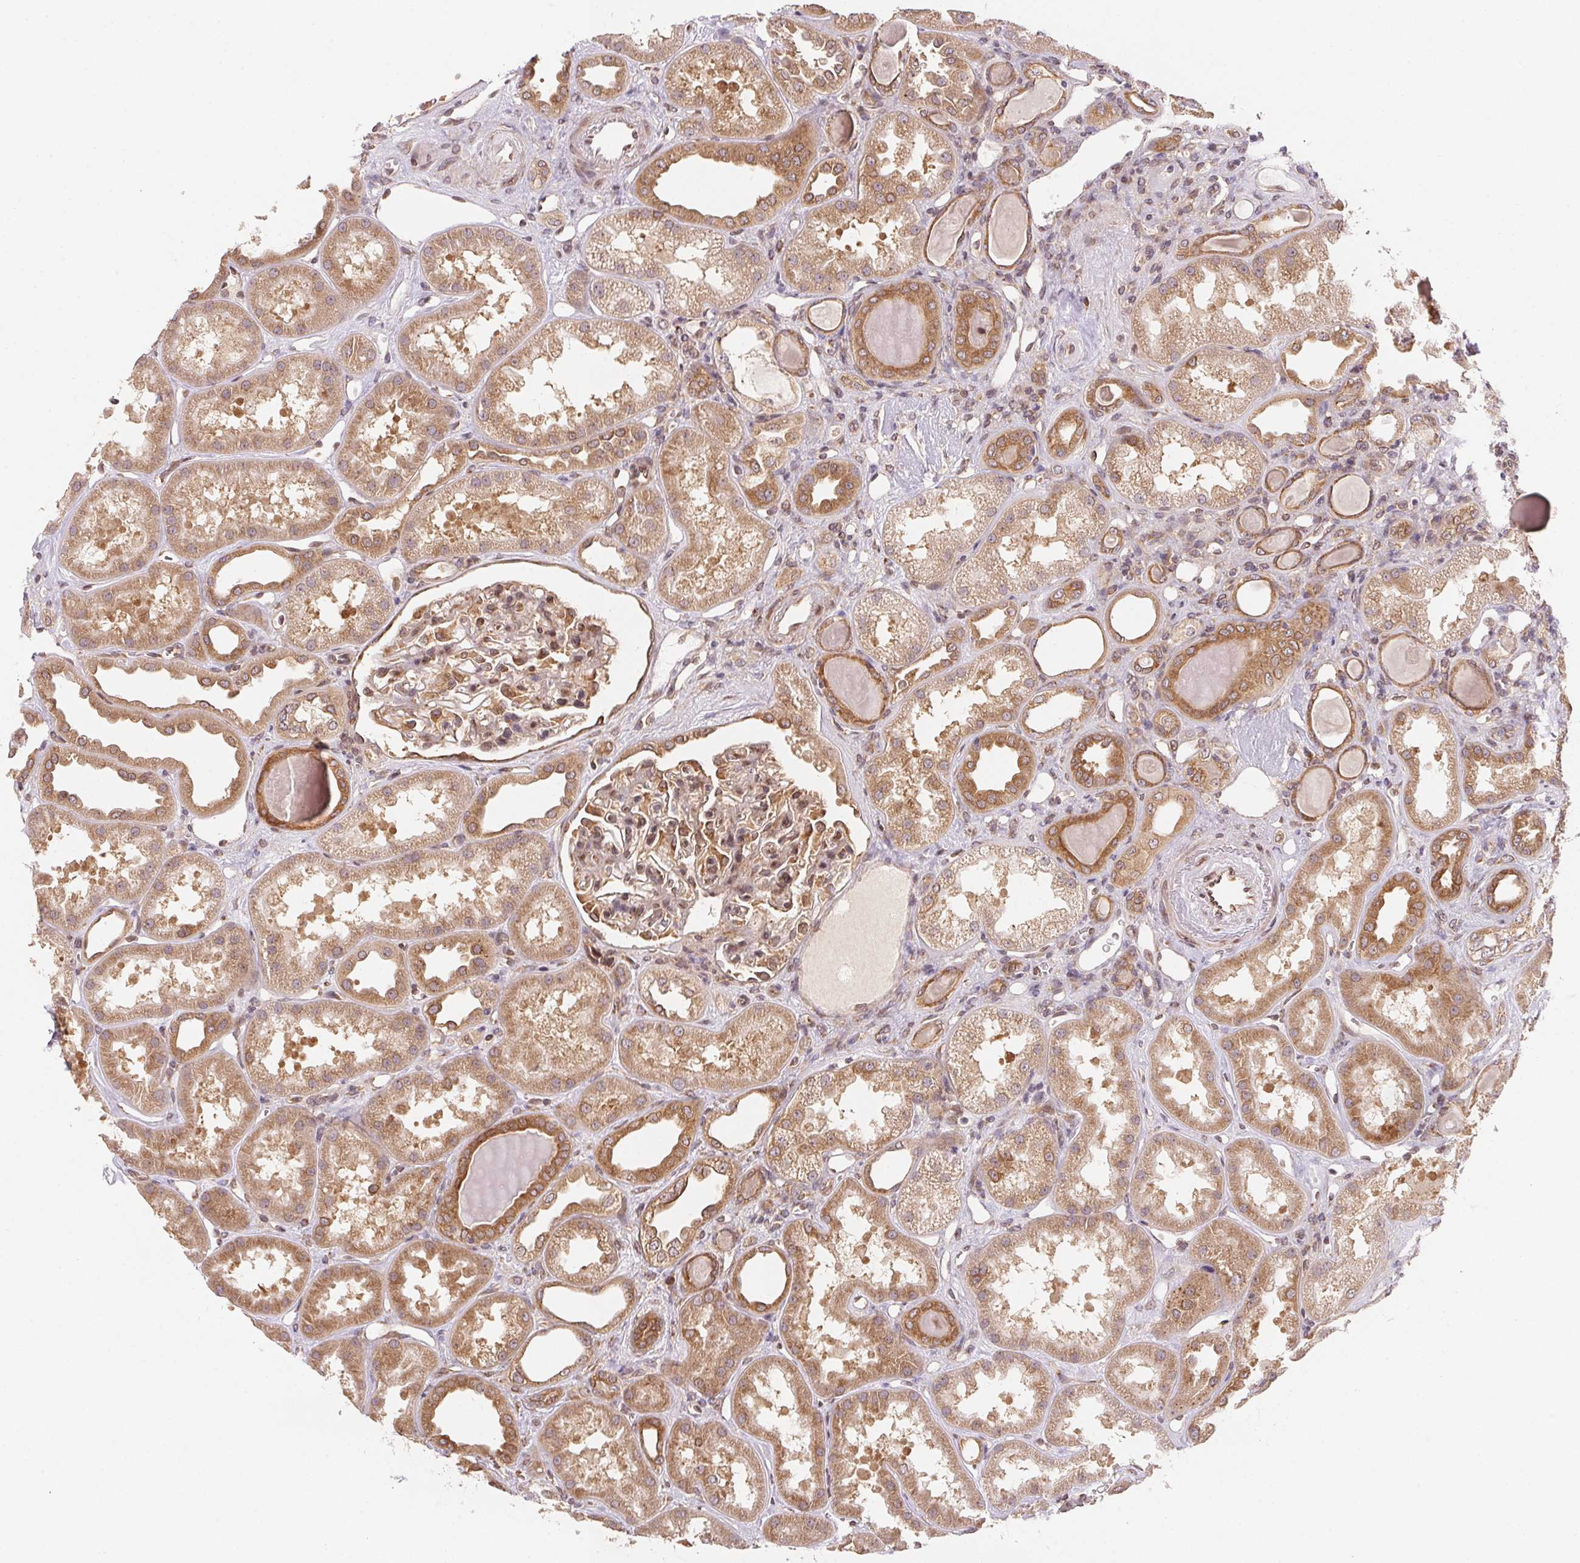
{"staining": {"intensity": "moderate", "quantity": "25%-75%", "location": "cytoplasmic/membranous"}, "tissue": "kidney", "cell_type": "Cells in glomeruli", "image_type": "normal", "snomed": [{"axis": "morphology", "description": "Normal tissue, NOS"}, {"axis": "topography", "description": "Kidney"}], "caption": "The micrograph reveals immunohistochemical staining of normal kidney. There is moderate cytoplasmic/membranous positivity is seen in about 25%-75% of cells in glomeruli.", "gene": "EI24", "patient": {"sex": "male", "age": 61}}